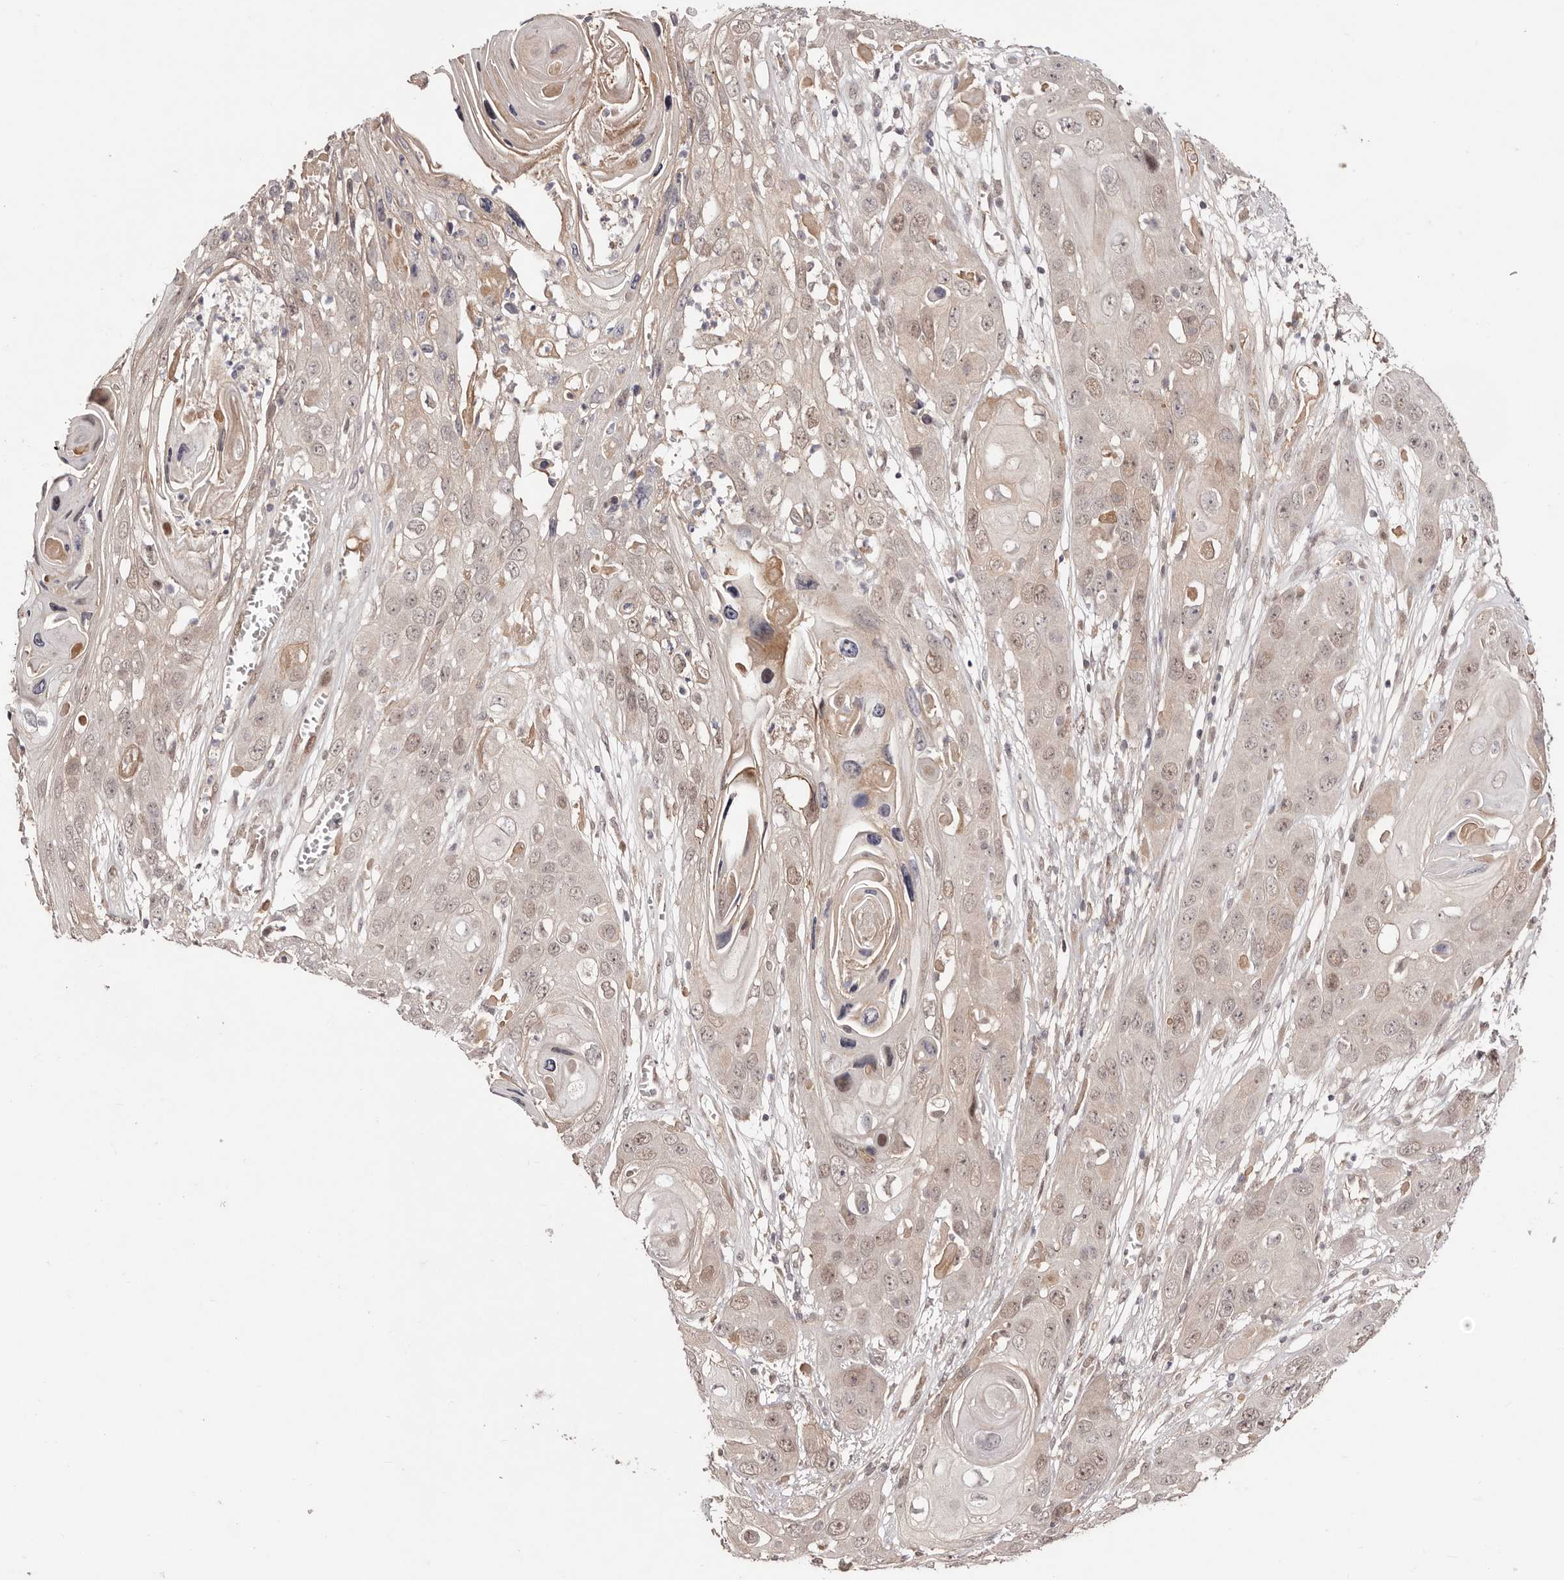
{"staining": {"intensity": "weak", "quantity": ">75%", "location": "nuclear"}, "tissue": "skin cancer", "cell_type": "Tumor cells", "image_type": "cancer", "snomed": [{"axis": "morphology", "description": "Squamous cell carcinoma, NOS"}, {"axis": "topography", "description": "Skin"}], "caption": "An image of human skin cancer stained for a protein exhibits weak nuclear brown staining in tumor cells. The staining was performed using DAB to visualize the protein expression in brown, while the nuclei were stained in blue with hematoxylin (Magnification: 20x).", "gene": "EGR3", "patient": {"sex": "male", "age": 55}}